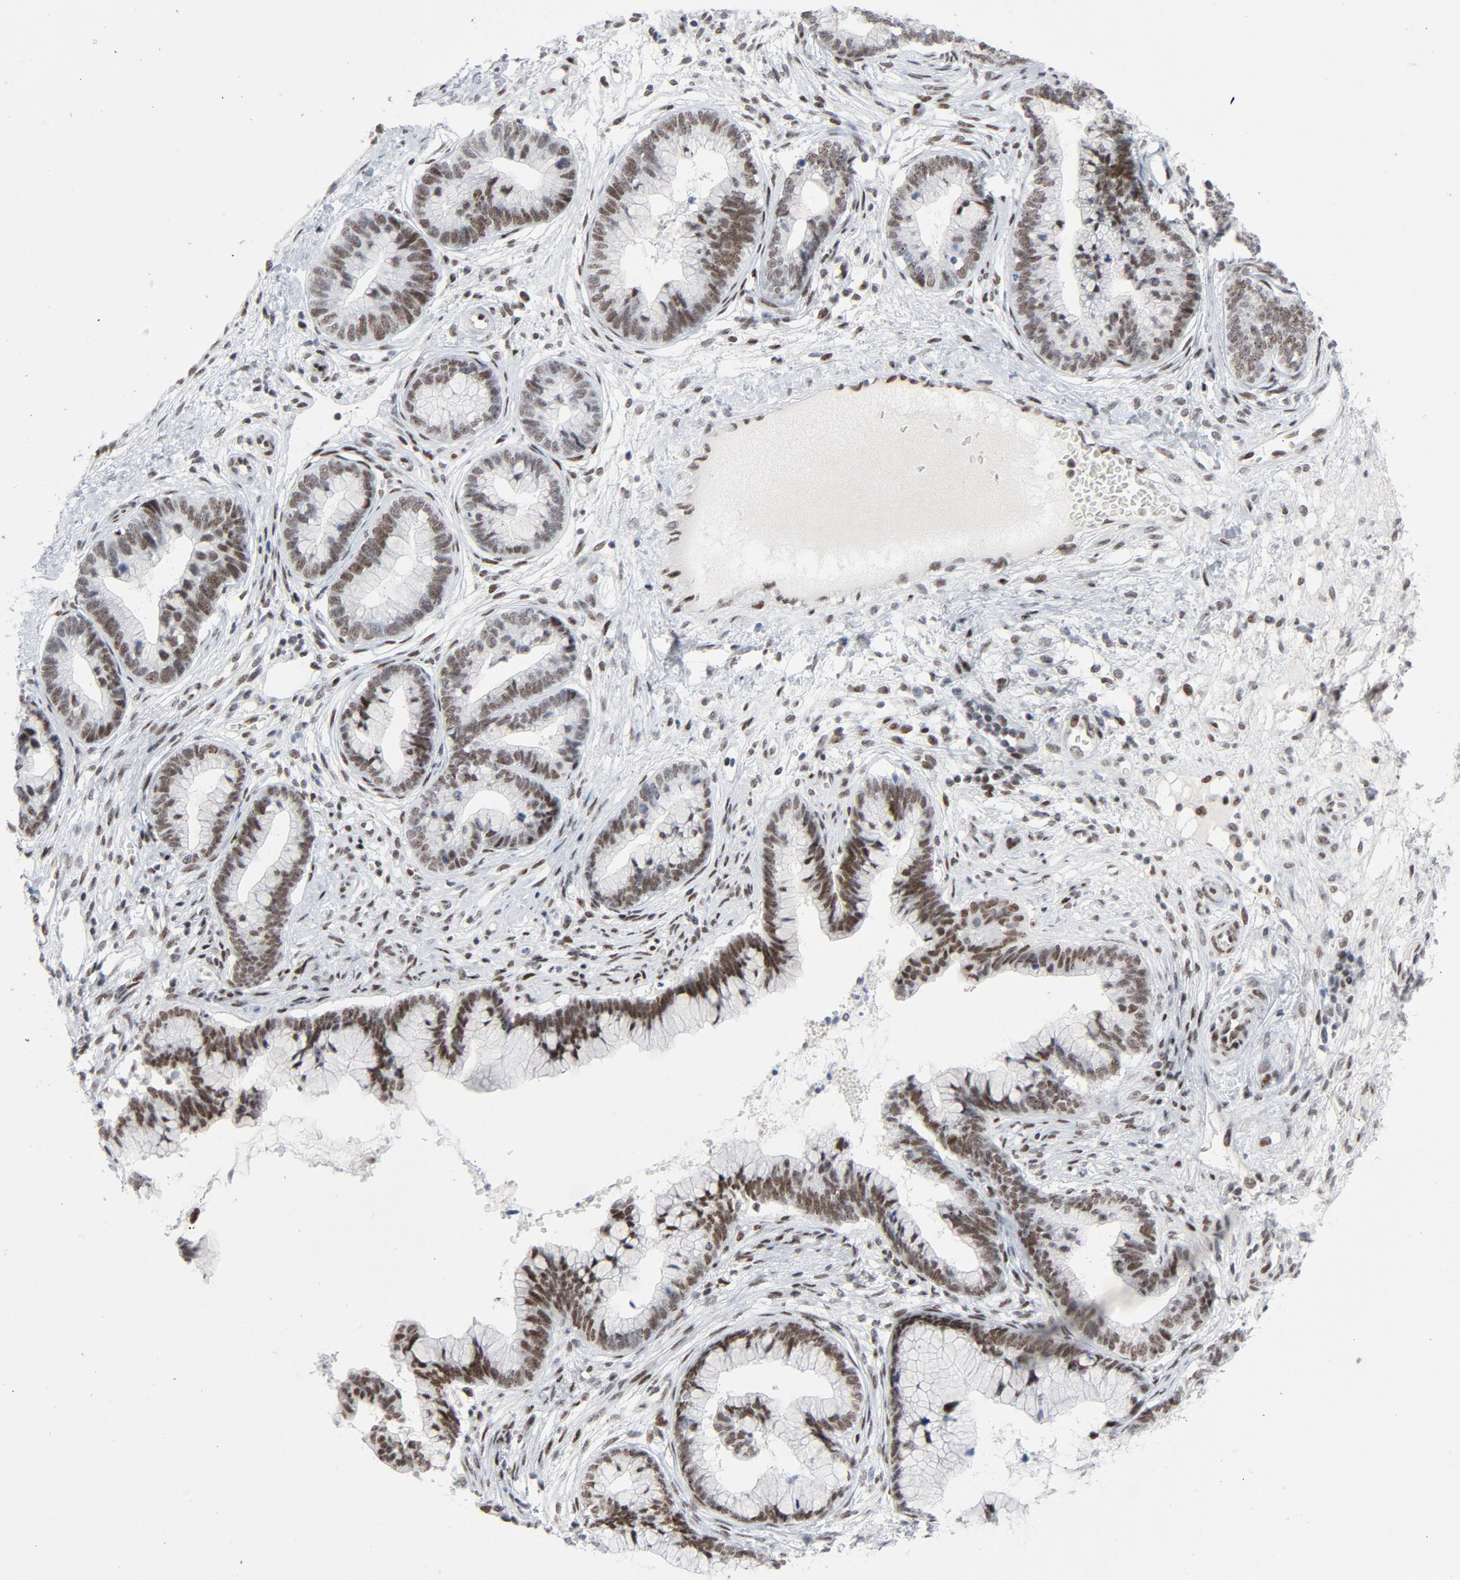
{"staining": {"intensity": "moderate", "quantity": ">75%", "location": "nuclear"}, "tissue": "cervical cancer", "cell_type": "Tumor cells", "image_type": "cancer", "snomed": [{"axis": "morphology", "description": "Adenocarcinoma, NOS"}, {"axis": "topography", "description": "Cervix"}], "caption": "A photomicrograph of human cervical cancer stained for a protein demonstrates moderate nuclear brown staining in tumor cells. The staining was performed using DAB (3,3'-diaminobenzidine), with brown indicating positive protein expression. Nuclei are stained blue with hematoxylin.", "gene": "HSF1", "patient": {"sex": "female", "age": 44}}